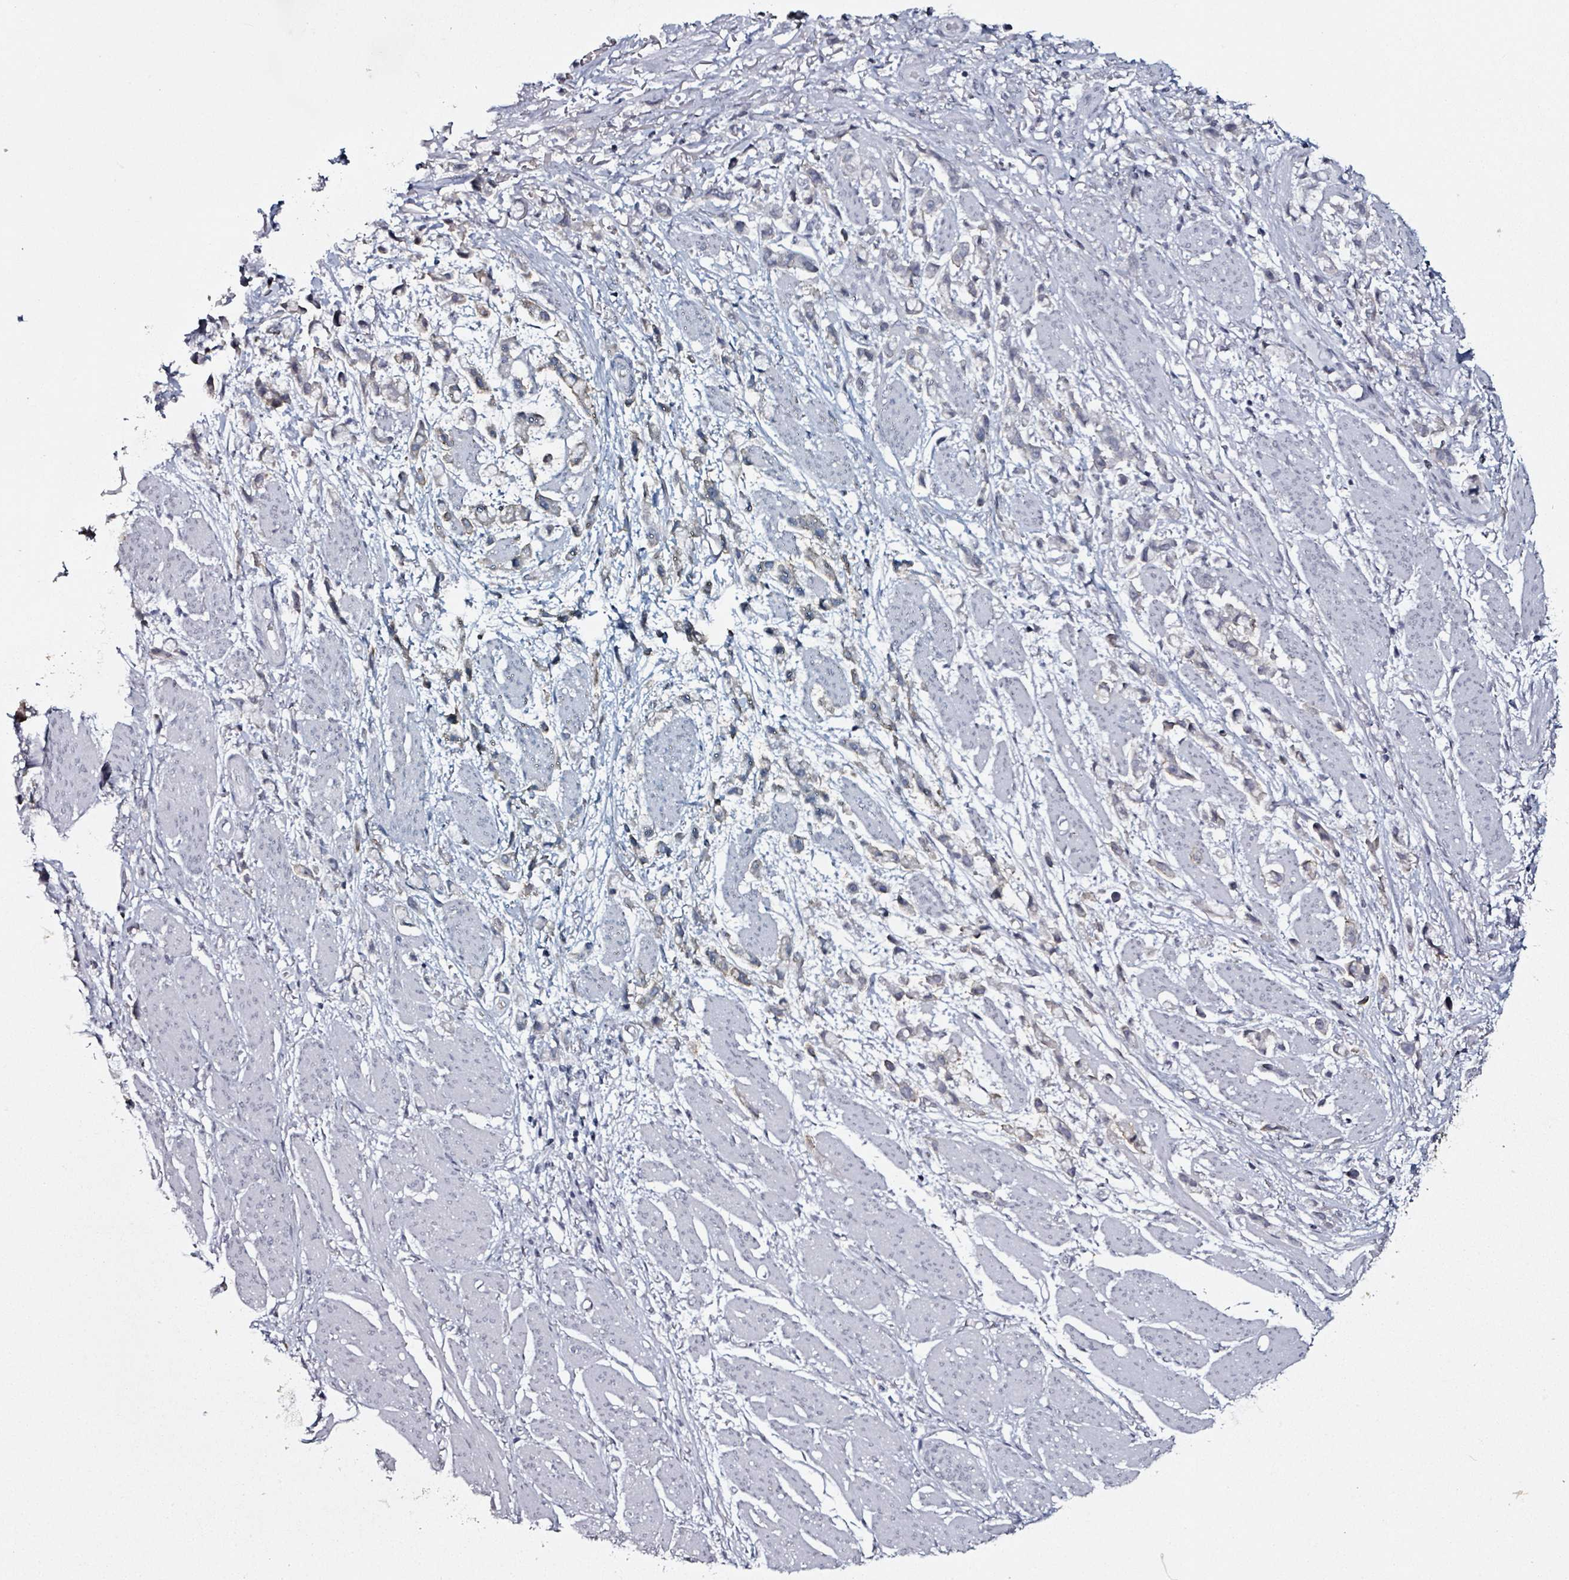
{"staining": {"intensity": "negative", "quantity": "none", "location": "none"}, "tissue": "stomach cancer", "cell_type": "Tumor cells", "image_type": "cancer", "snomed": [{"axis": "morphology", "description": "Adenocarcinoma, NOS"}, {"axis": "topography", "description": "Stomach"}], "caption": "The histopathology image reveals no staining of tumor cells in stomach cancer.", "gene": "CA9", "patient": {"sex": "female", "age": 81}}